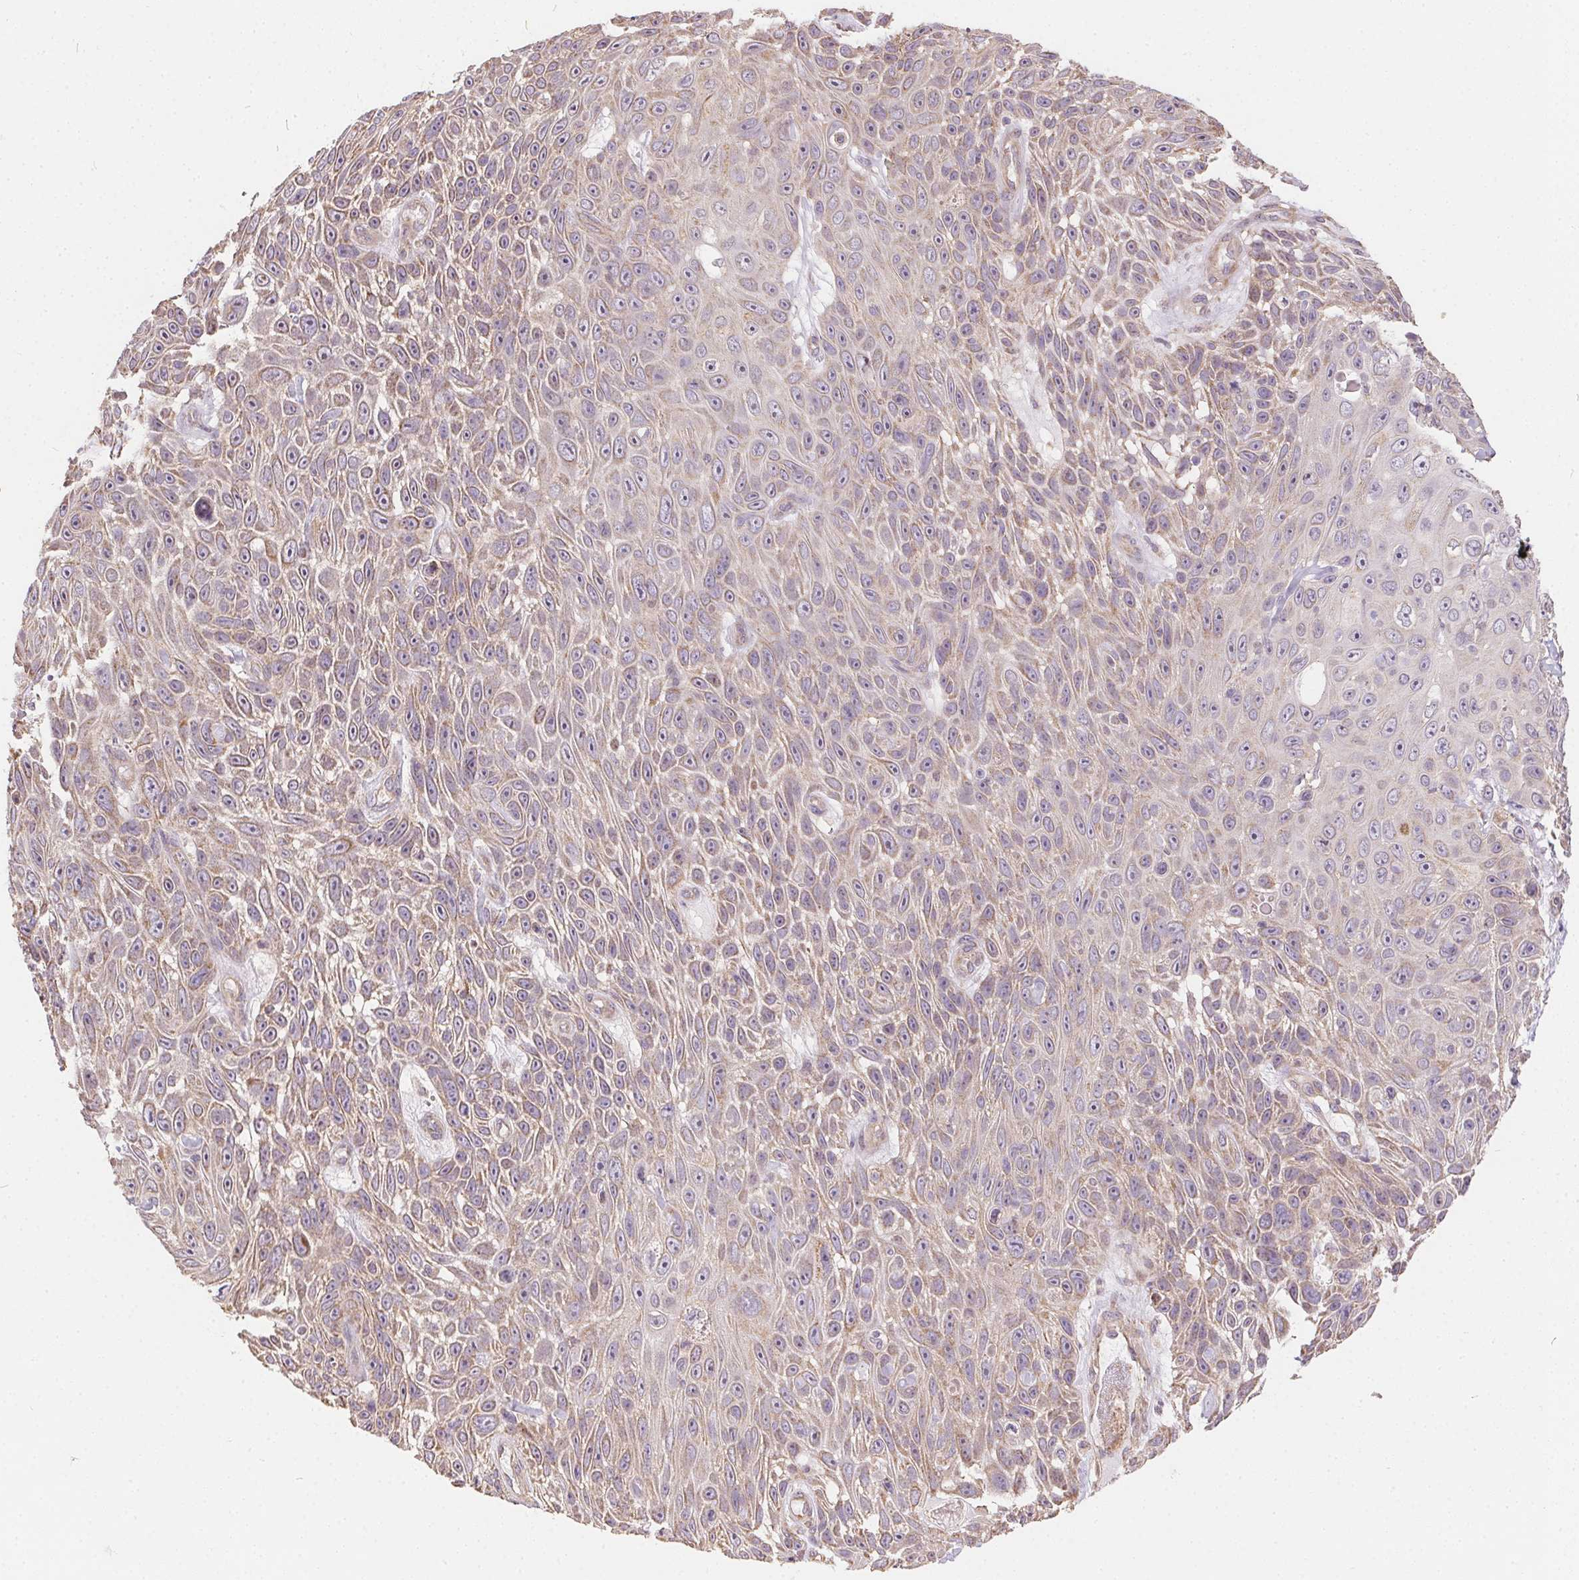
{"staining": {"intensity": "weak", "quantity": "25%-75%", "location": "cytoplasmic/membranous"}, "tissue": "skin cancer", "cell_type": "Tumor cells", "image_type": "cancer", "snomed": [{"axis": "morphology", "description": "Squamous cell carcinoma, NOS"}, {"axis": "topography", "description": "Skin"}], "caption": "This photomicrograph demonstrates skin squamous cell carcinoma stained with IHC to label a protein in brown. The cytoplasmic/membranous of tumor cells show weak positivity for the protein. Nuclei are counter-stained blue.", "gene": "REV3L", "patient": {"sex": "male", "age": 82}}